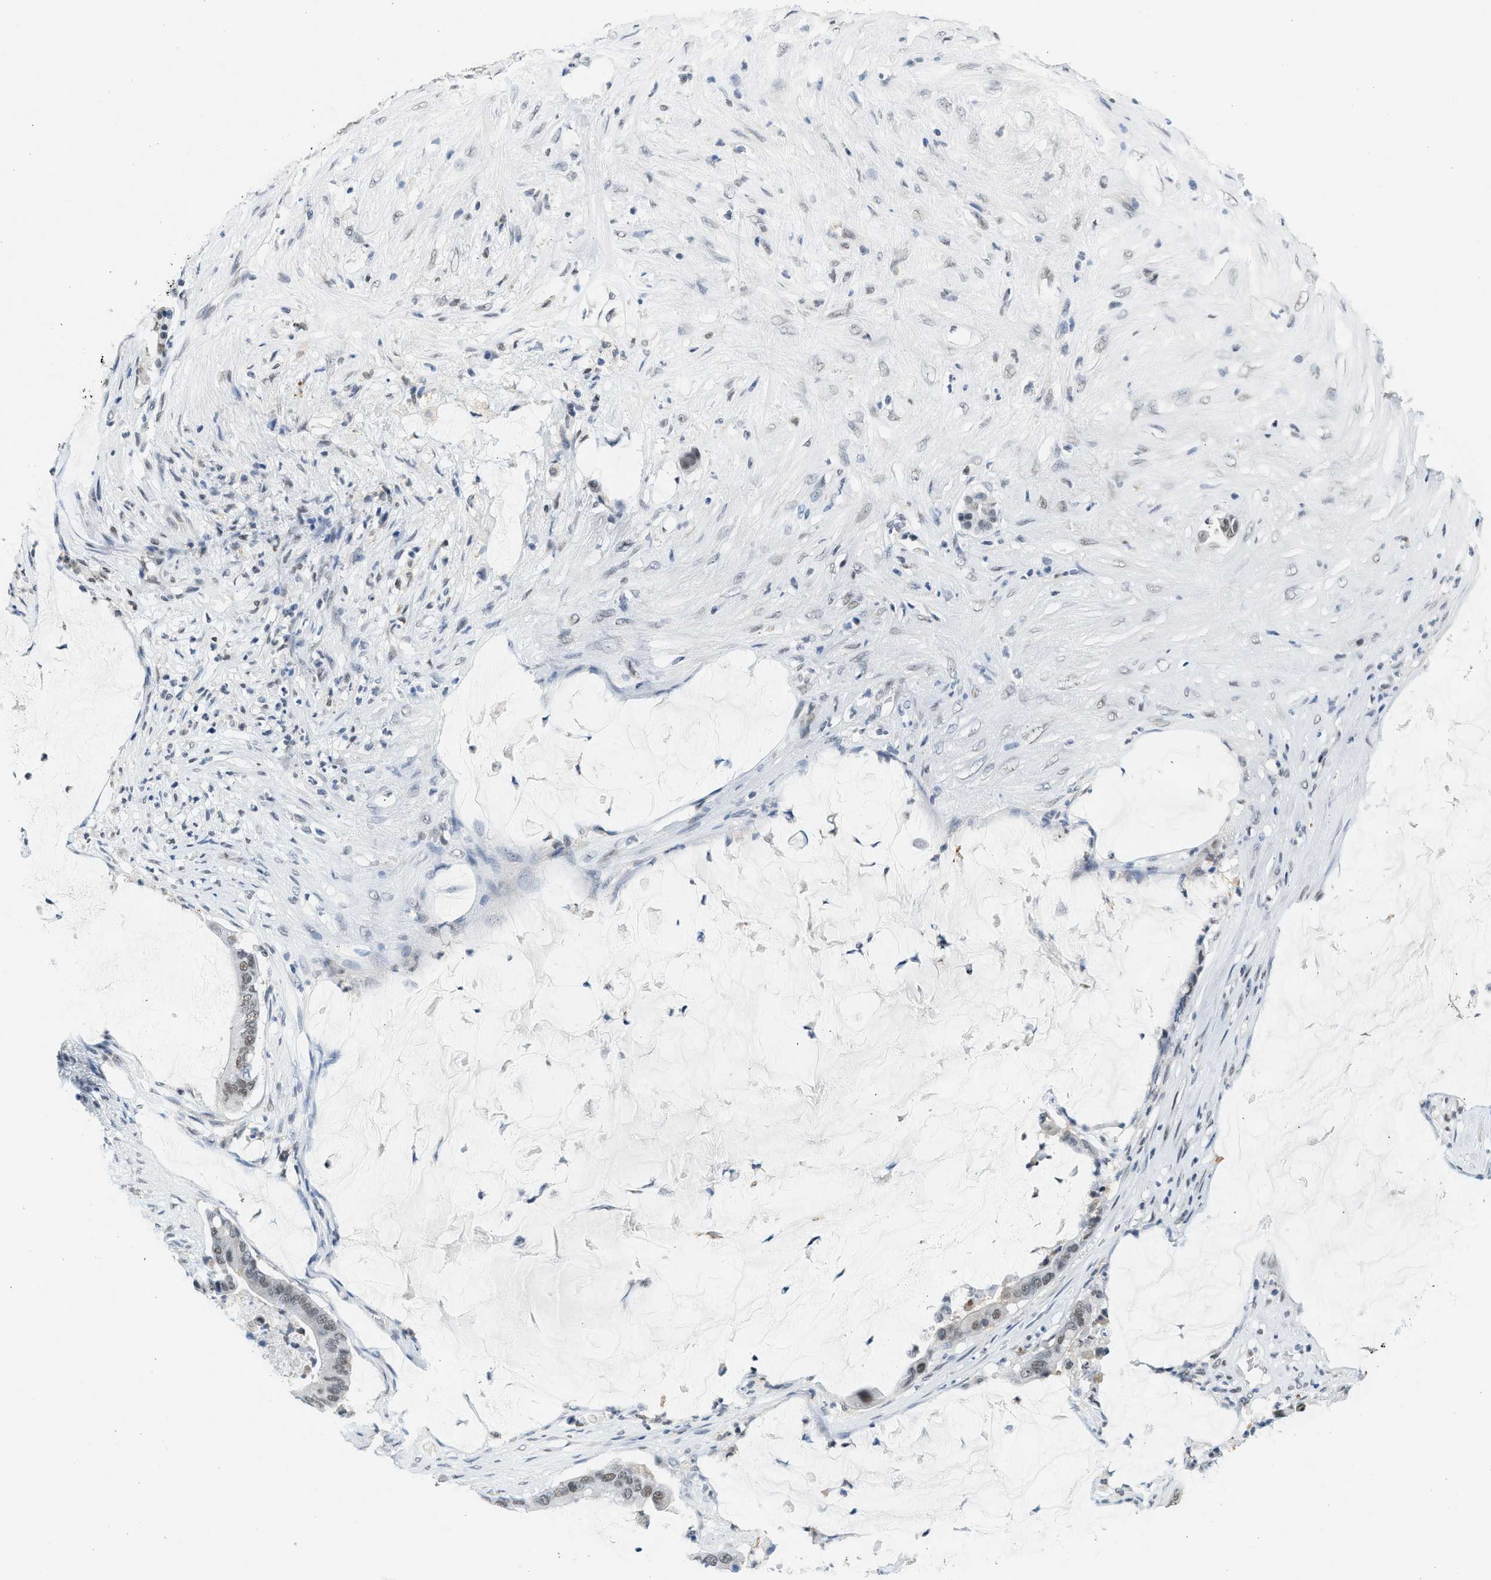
{"staining": {"intensity": "weak", "quantity": "25%-75%", "location": "nuclear"}, "tissue": "pancreatic cancer", "cell_type": "Tumor cells", "image_type": "cancer", "snomed": [{"axis": "morphology", "description": "Adenocarcinoma, NOS"}, {"axis": "topography", "description": "Pancreas"}], "caption": "Pancreatic adenocarcinoma was stained to show a protein in brown. There is low levels of weak nuclear staining in about 25%-75% of tumor cells.", "gene": "HIPK1", "patient": {"sex": "male", "age": 41}}